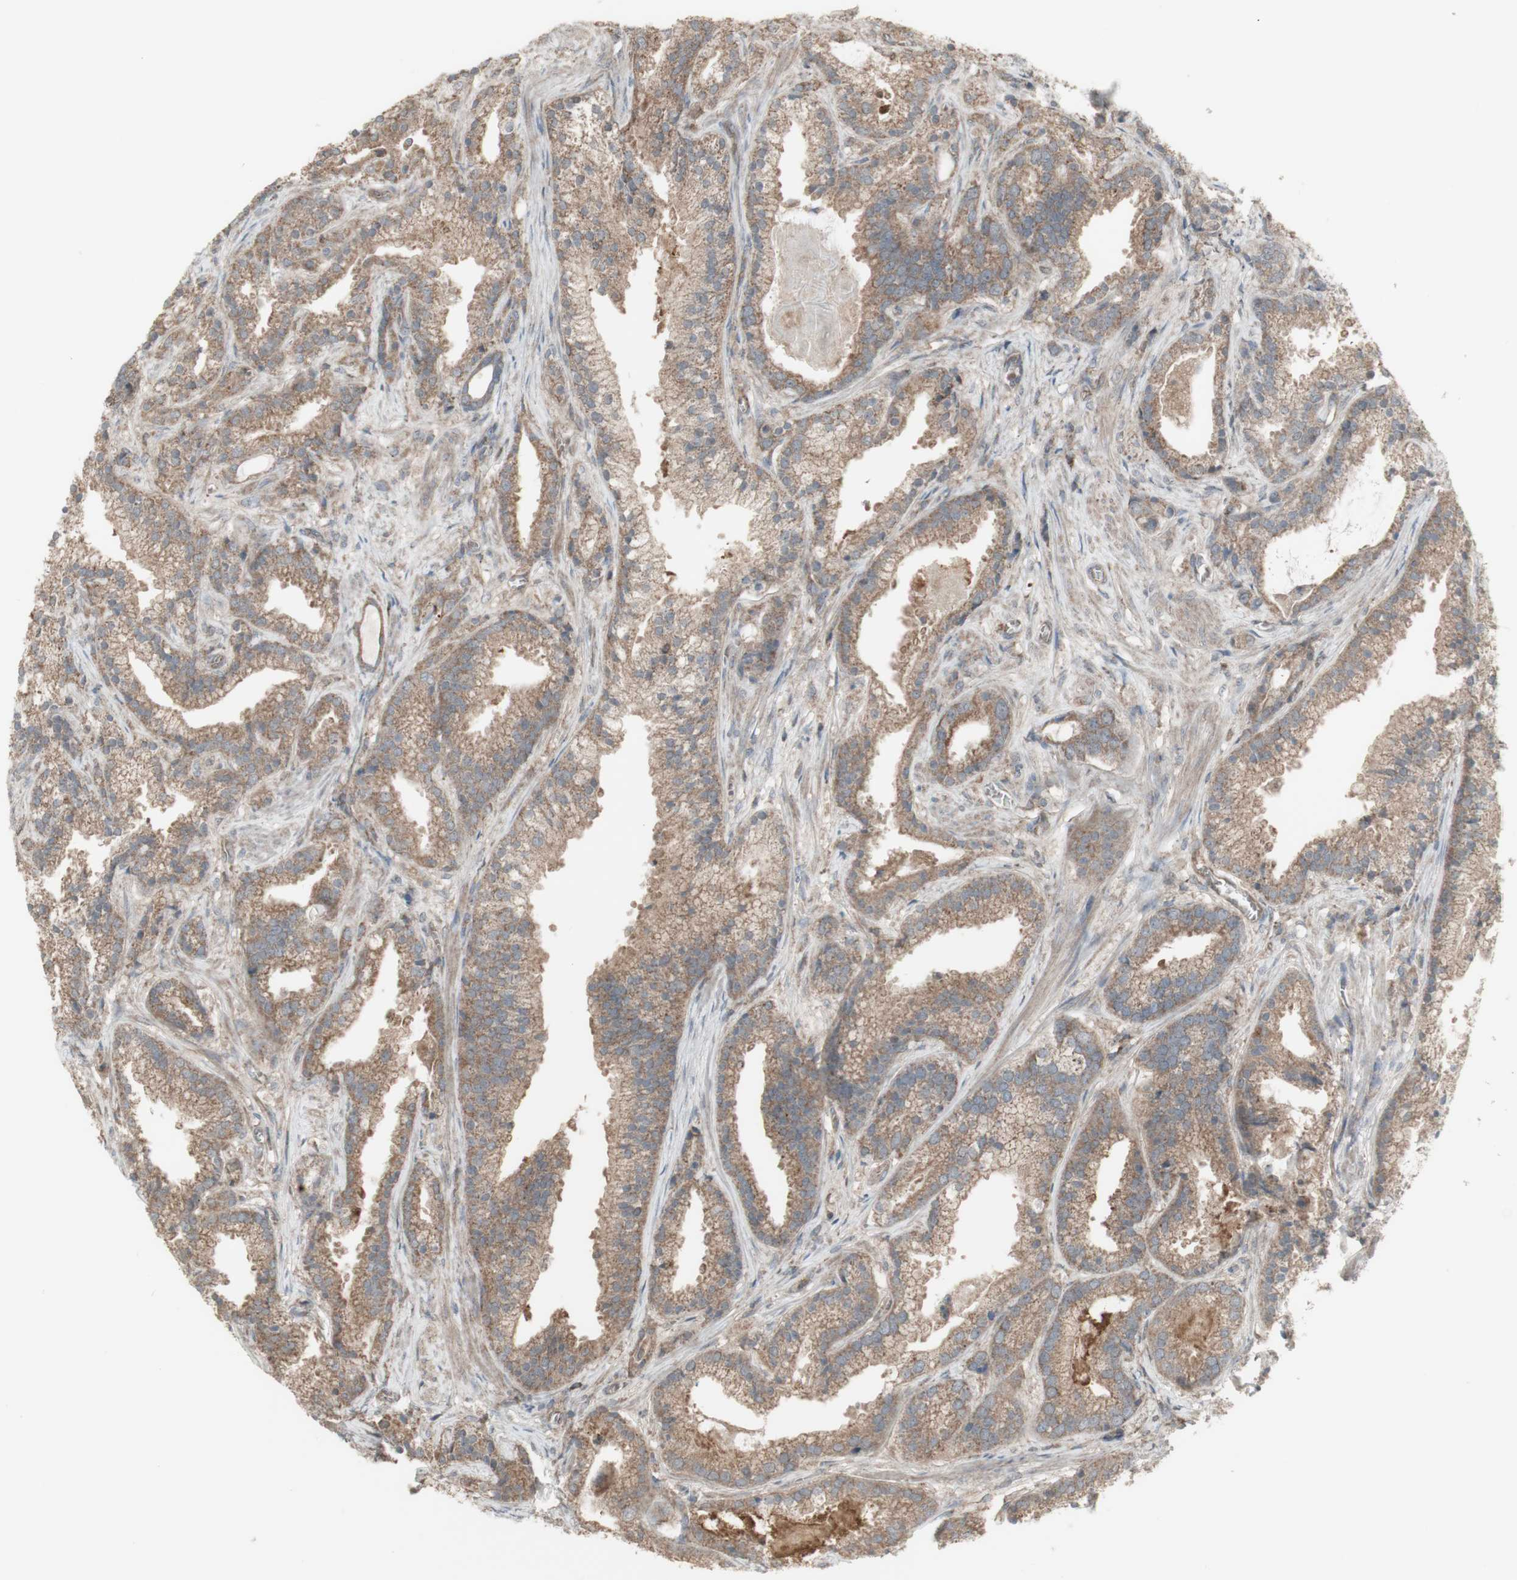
{"staining": {"intensity": "moderate", "quantity": ">75%", "location": "cytoplasmic/membranous"}, "tissue": "prostate cancer", "cell_type": "Tumor cells", "image_type": "cancer", "snomed": [{"axis": "morphology", "description": "Adenocarcinoma, Low grade"}, {"axis": "topography", "description": "Prostate"}], "caption": "Protein expression analysis of low-grade adenocarcinoma (prostate) displays moderate cytoplasmic/membranous positivity in about >75% of tumor cells. The staining is performed using DAB (3,3'-diaminobenzidine) brown chromogen to label protein expression. The nuclei are counter-stained blue using hematoxylin.", "gene": "SHC1", "patient": {"sex": "male", "age": 59}}